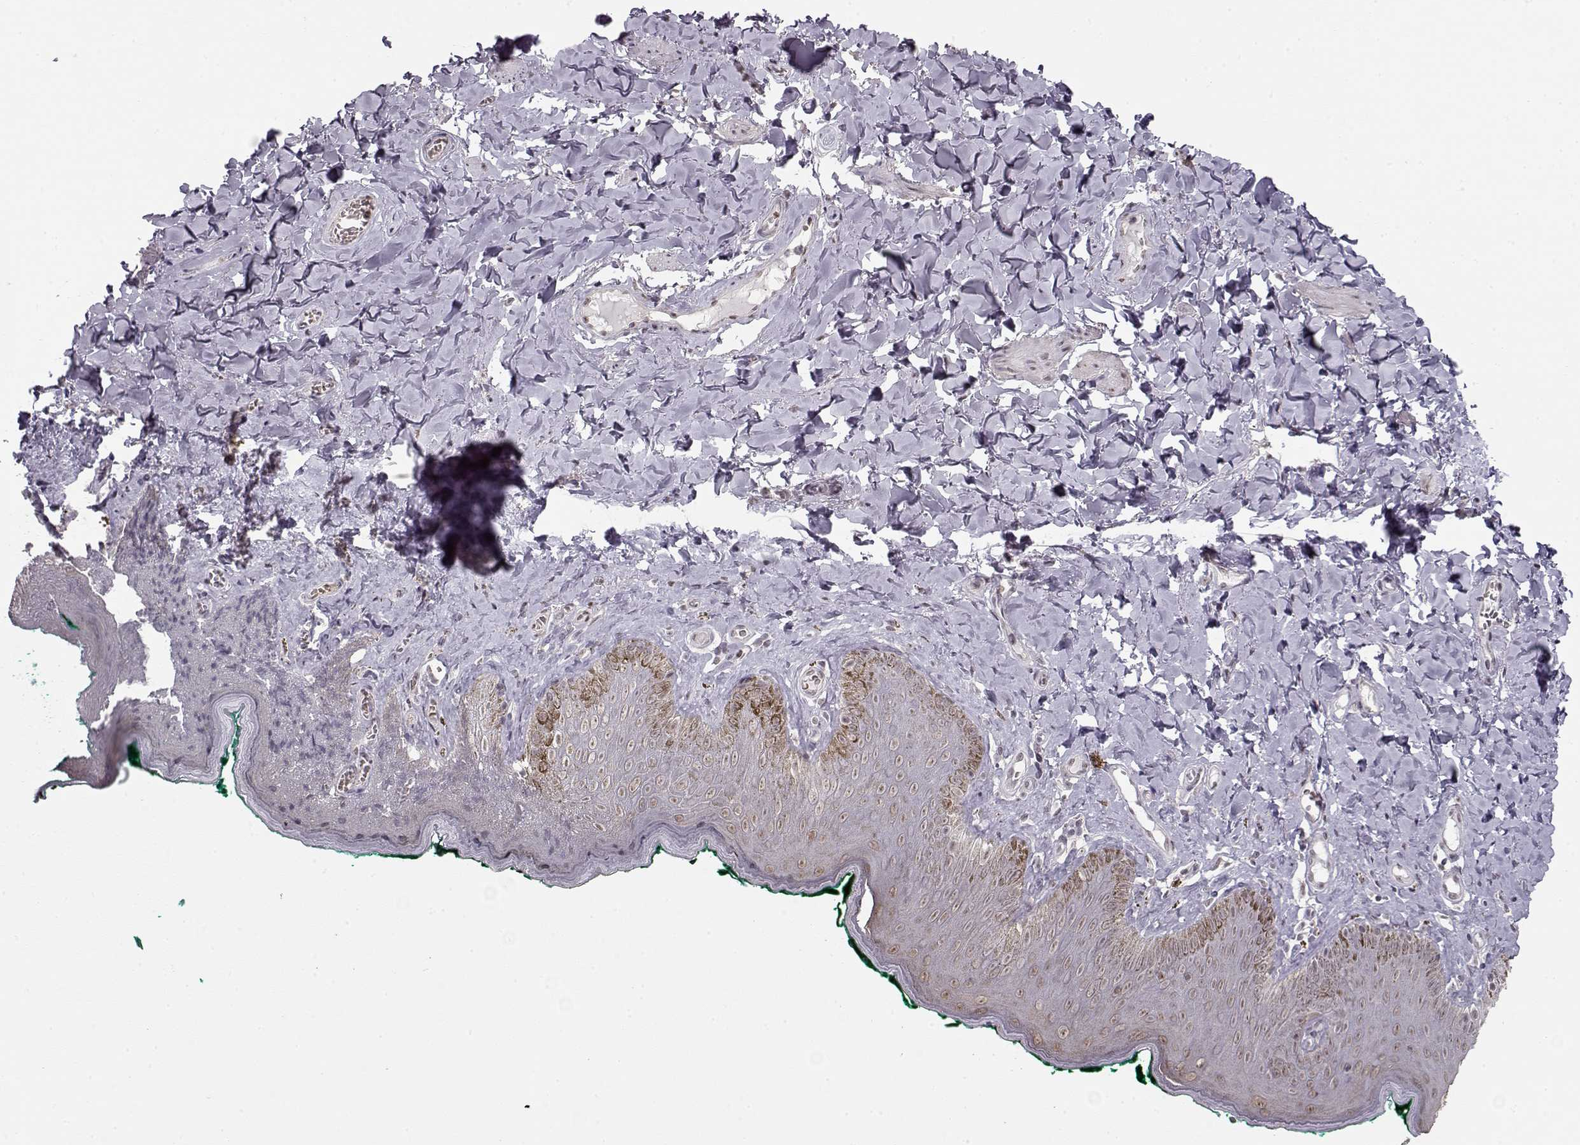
{"staining": {"intensity": "weak", "quantity": "25%-75%", "location": "nuclear"}, "tissue": "skin", "cell_type": "Epidermal cells", "image_type": "normal", "snomed": [{"axis": "morphology", "description": "Normal tissue, NOS"}, {"axis": "topography", "description": "Vulva"}], "caption": "Immunohistochemistry (DAB (3,3'-diaminobenzidine)) staining of benign skin demonstrates weak nuclear protein expression in about 25%-75% of epidermal cells. (DAB (3,3'-diaminobenzidine) IHC with brightfield microscopy, high magnification).", "gene": "PCP4", "patient": {"sex": "female", "age": 66}}